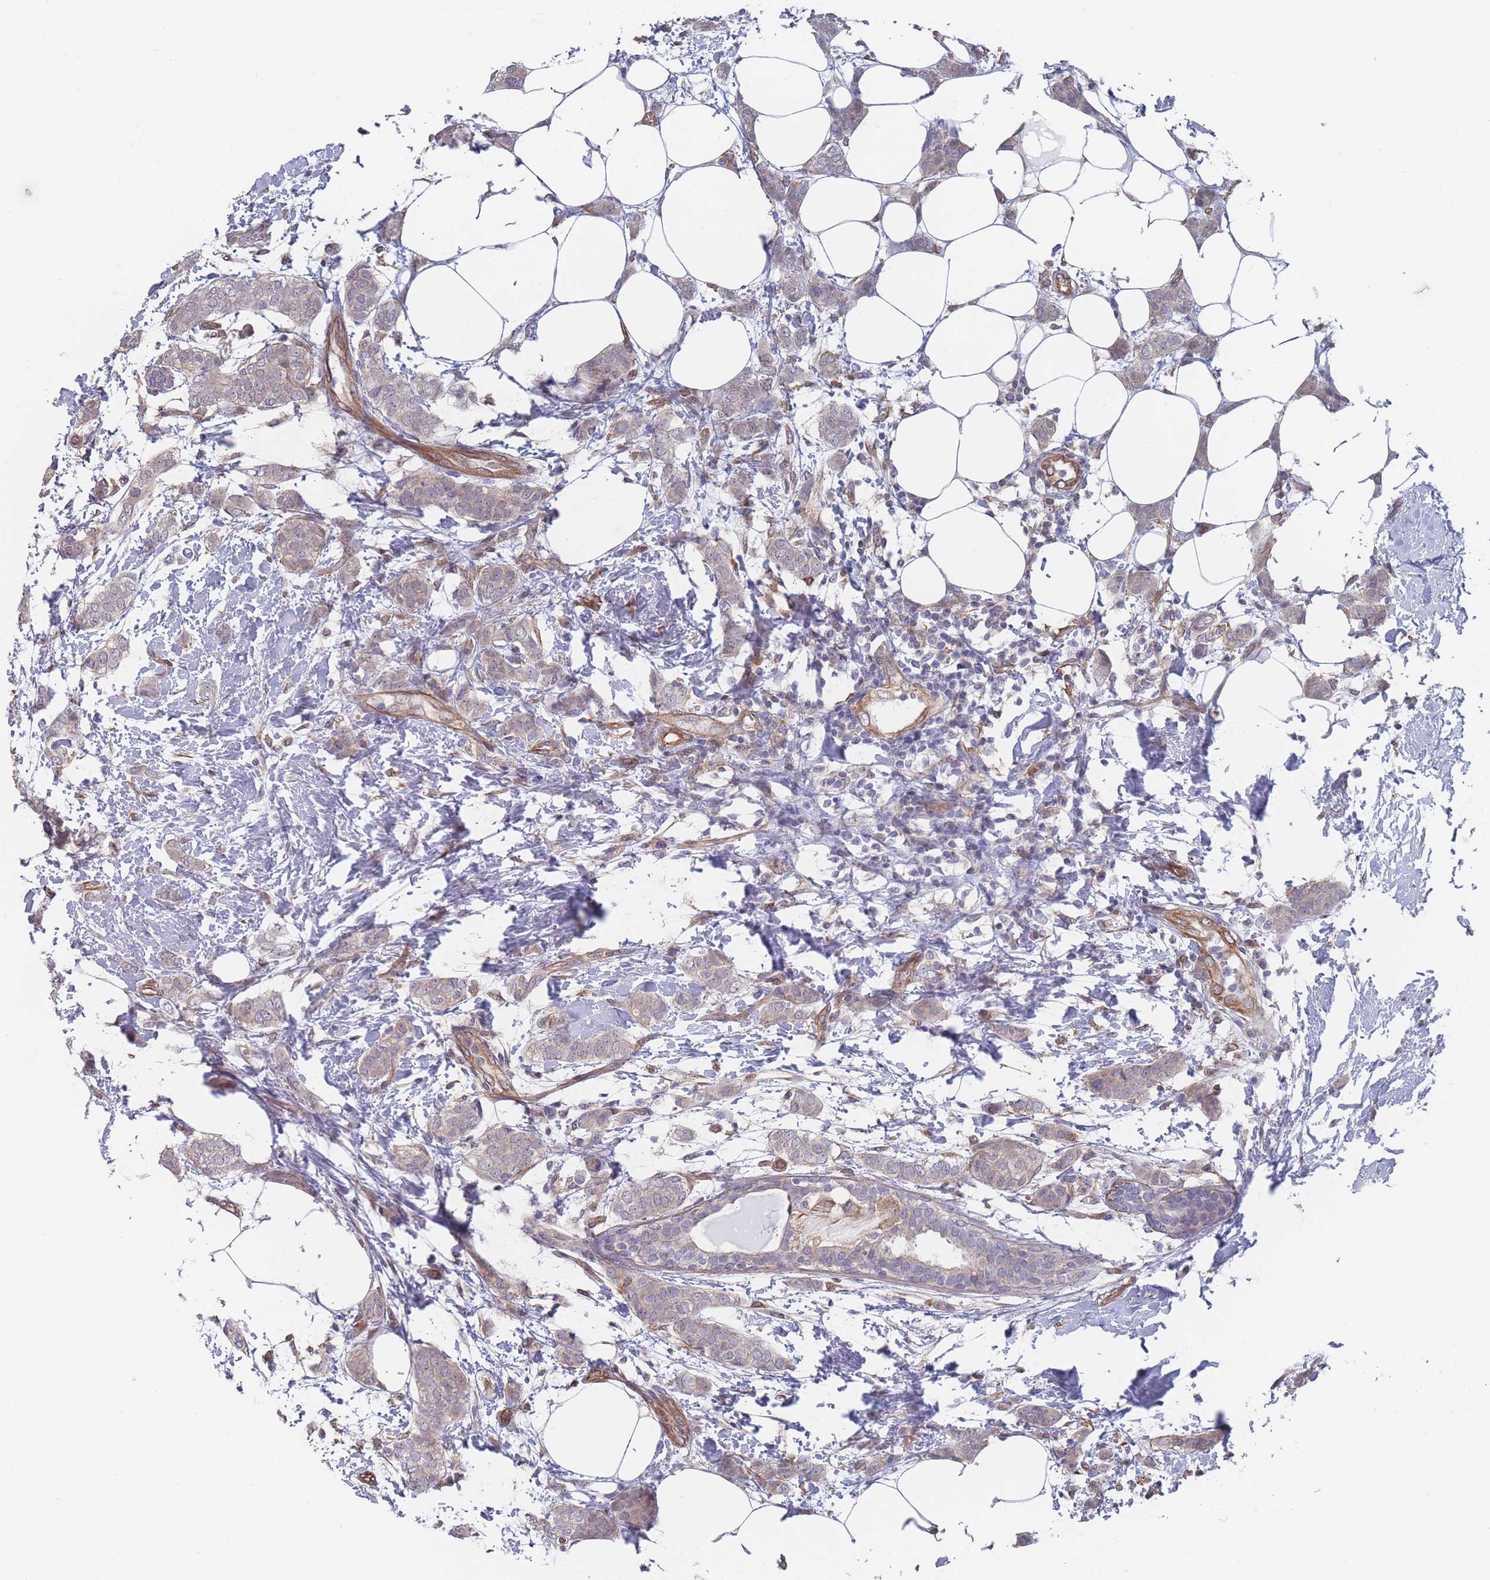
{"staining": {"intensity": "weak", "quantity": "25%-75%", "location": "cytoplasmic/membranous"}, "tissue": "breast cancer", "cell_type": "Tumor cells", "image_type": "cancer", "snomed": [{"axis": "morphology", "description": "Duct carcinoma"}, {"axis": "topography", "description": "Breast"}], "caption": "An immunohistochemistry image of neoplastic tissue is shown. Protein staining in brown shows weak cytoplasmic/membranous positivity in breast cancer (infiltrating ductal carcinoma) within tumor cells. (Stains: DAB (3,3'-diaminobenzidine) in brown, nuclei in blue, Microscopy: brightfield microscopy at high magnification).", "gene": "SLC1A6", "patient": {"sex": "female", "age": 72}}